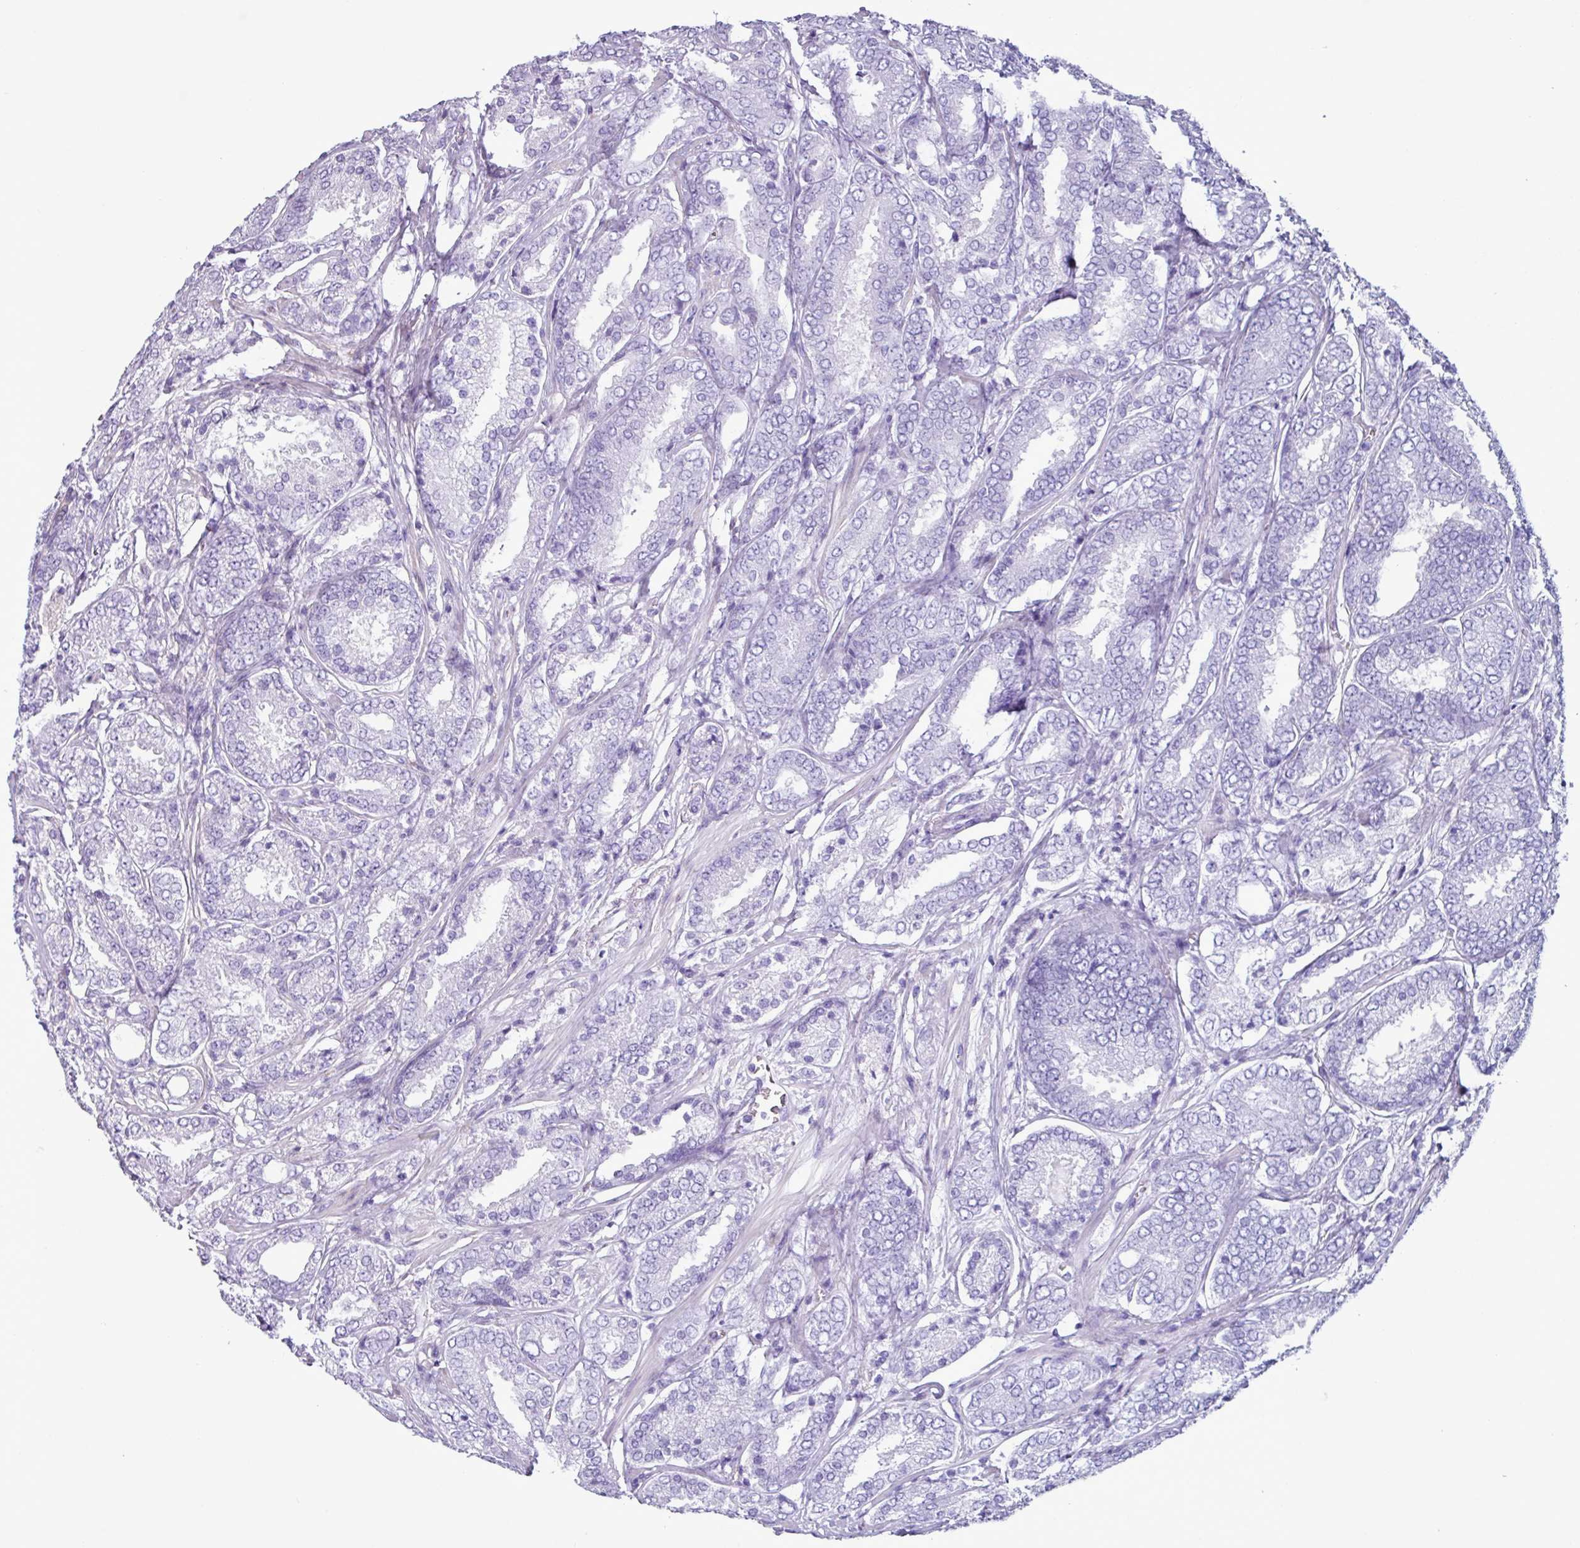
{"staining": {"intensity": "negative", "quantity": "none", "location": "none"}, "tissue": "prostate cancer", "cell_type": "Tumor cells", "image_type": "cancer", "snomed": [{"axis": "morphology", "description": "Adenocarcinoma, High grade"}, {"axis": "topography", "description": "Prostate"}], "caption": "DAB immunohistochemical staining of prostate high-grade adenocarcinoma displays no significant expression in tumor cells.", "gene": "PPP1R35", "patient": {"sex": "male", "age": 63}}